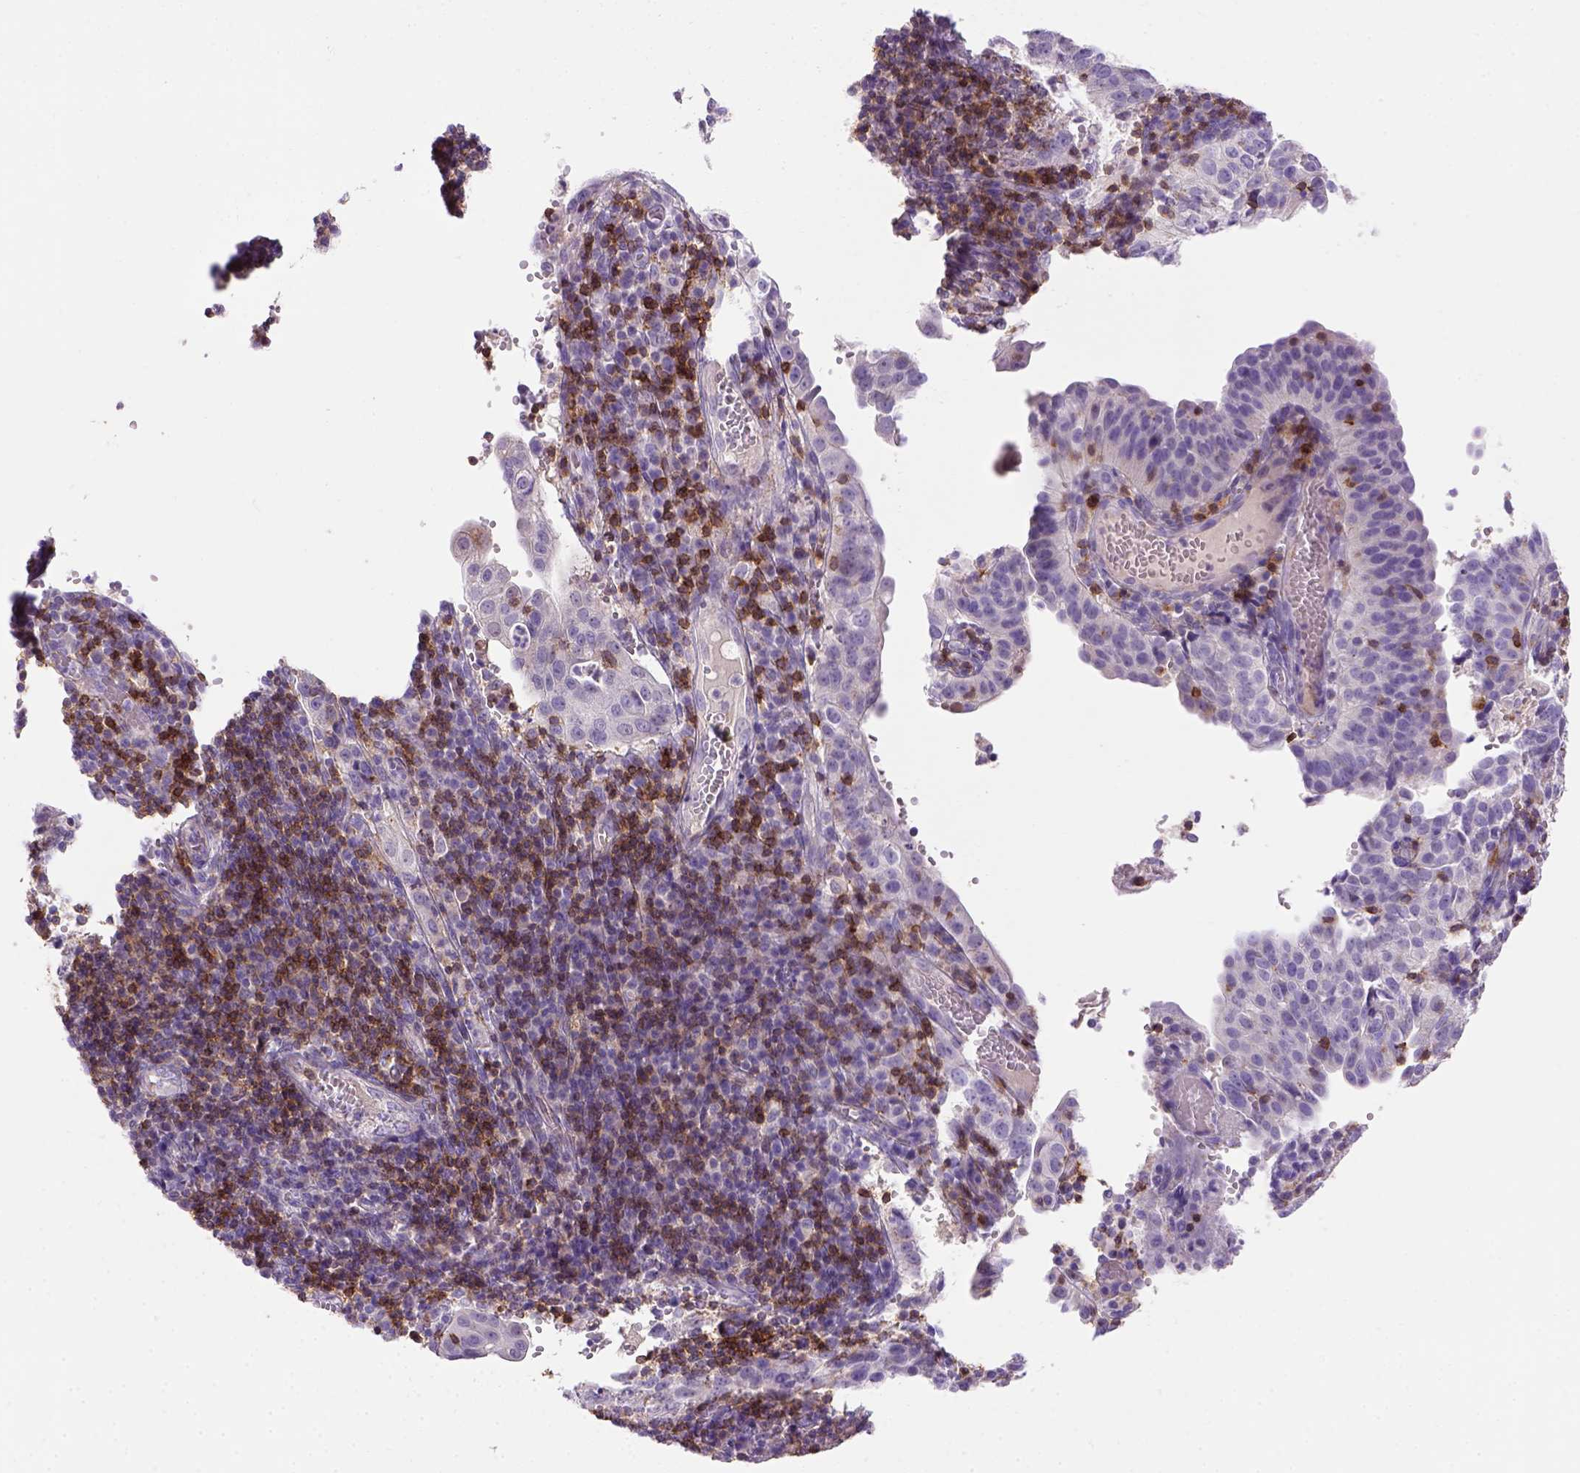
{"staining": {"intensity": "negative", "quantity": "none", "location": "none"}, "tissue": "cervical cancer", "cell_type": "Tumor cells", "image_type": "cancer", "snomed": [{"axis": "morphology", "description": "Squamous cell carcinoma, NOS"}, {"axis": "topography", "description": "Cervix"}], "caption": "Micrograph shows no protein expression in tumor cells of cervical squamous cell carcinoma tissue.", "gene": "CD3E", "patient": {"sex": "female", "age": 39}}